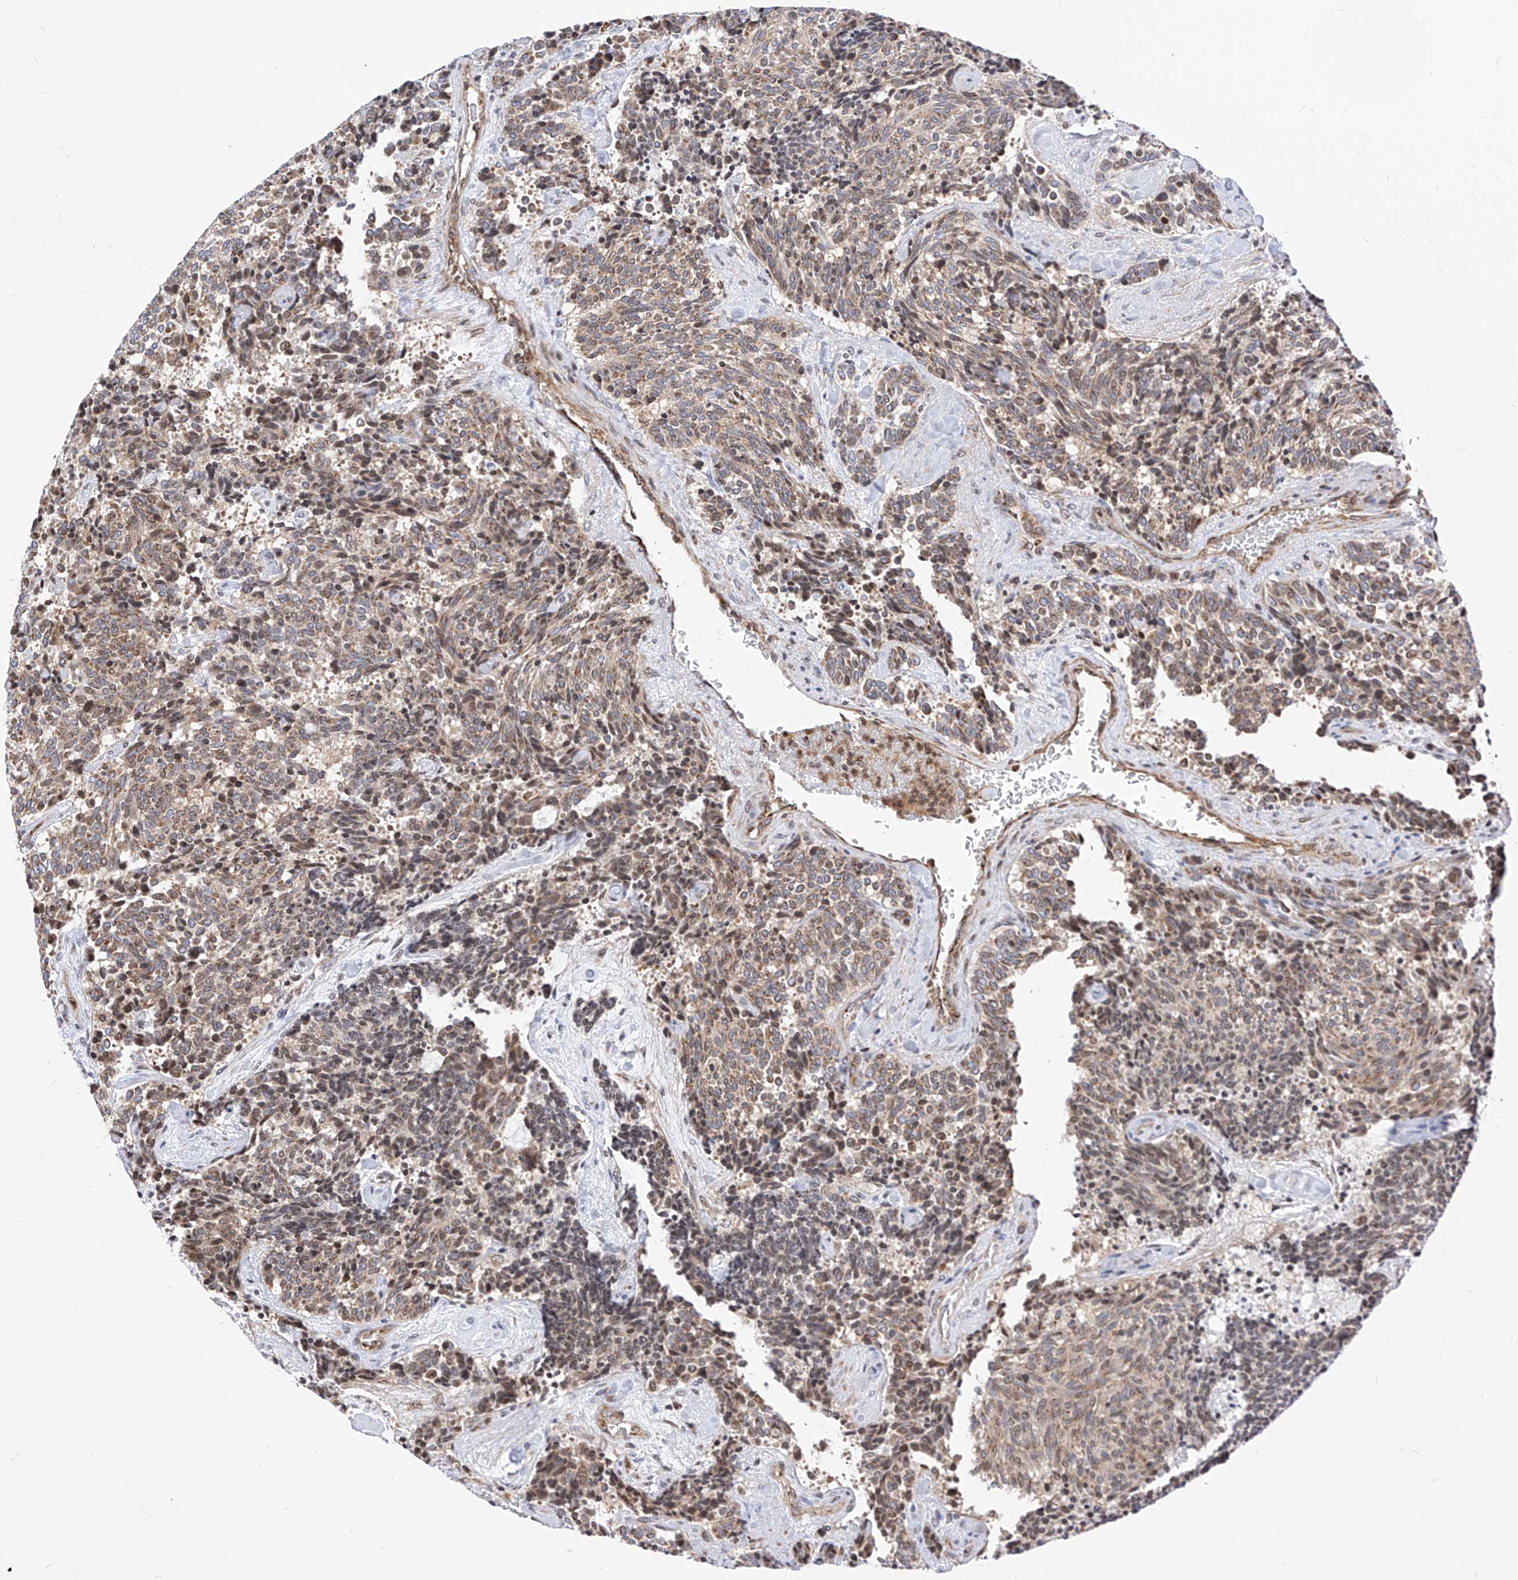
{"staining": {"intensity": "moderate", "quantity": ">75%", "location": "cytoplasmic/membranous"}, "tissue": "carcinoid", "cell_type": "Tumor cells", "image_type": "cancer", "snomed": [{"axis": "morphology", "description": "Carcinoid, malignant, NOS"}, {"axis": "topography", "description": "Pancreas"}], "caption": "Immunohistochemical staining of human malignant carcinoid shows moderate cytoplasmic/membranous protein positivity in about >75% of tumor cells.", "gene": "TTLL8", "patient": {"sex": "female", "age": 54}}